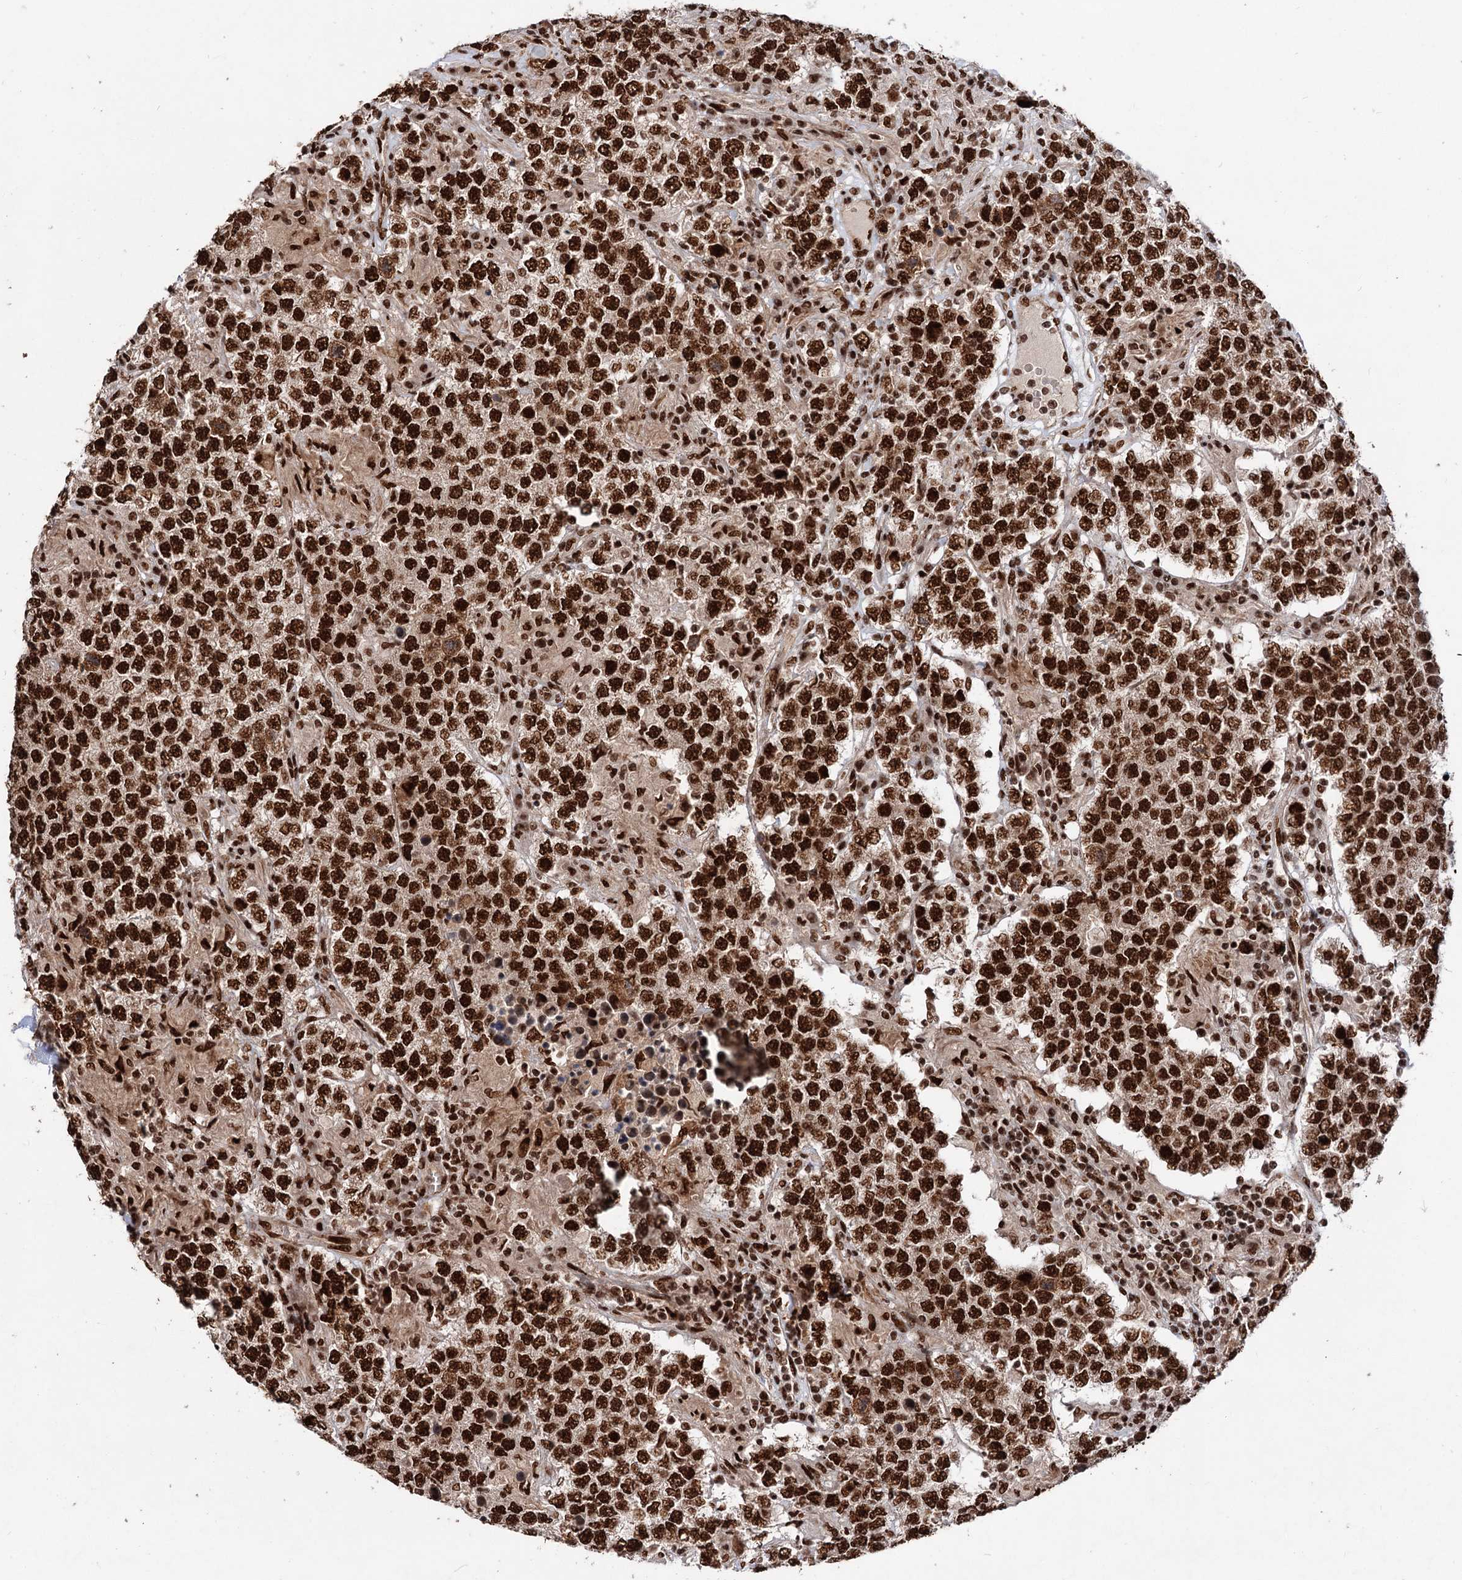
{"staining": {"intensity": "strong", "quantity": ">75%", "location": "nuclear"}, "tissue": "testis cancer", "cell_type": "Tumor cells", "image_type": "cancer", "snomed": [{"axis": "morphology", "description": "Normal tissue, NOS"}, {"axis": "morphology", "description": "Urothelial carcinoma, High grade"}, {"axis": "morphology", "description": "Seminoma, NOS"}, {"axis": "morphology", "description": "Carcinoma, Embryonal, NOS"}, {"axis": "topography", "description": "Urinary bladder"}, {"axis": "topography", "description": "Testis"}], "caption": "An immunohistochemistry (IHC) micrograph of neoplastic tissue is shown. Protein staining in brown labels strong nuclear positivity in testis seminoma within tumor cells.", "gene": "MAML1", "patient": {"sex": "male", "age": 41}}